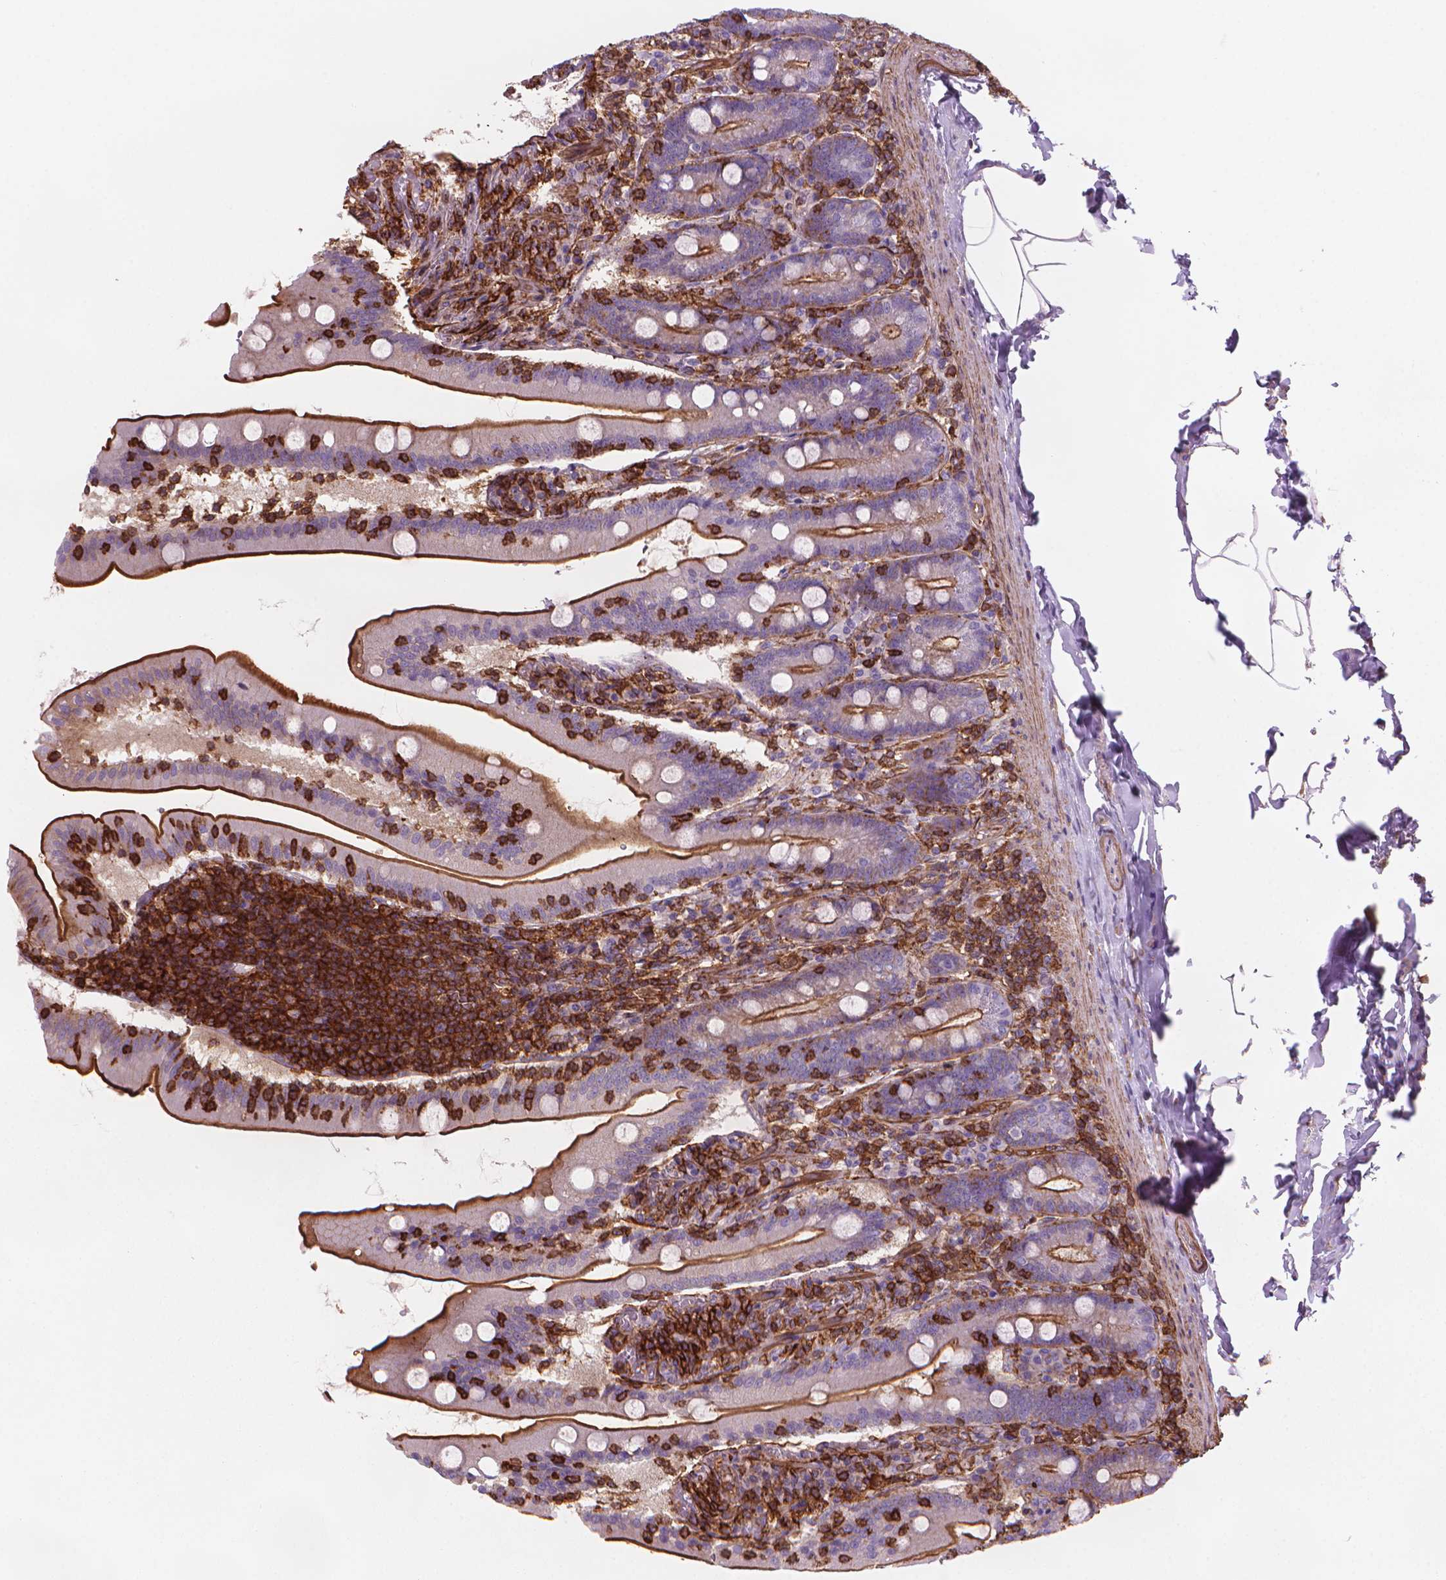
{"staining": {"intensity": "strong", "quantity": "25%-75%", "location": "cytoplasmic/membranous"}, "tissue": "small intestine", "cell_type": "Glandular cells", "image_type": "normal", "snomed": [{"axis": "morphology", "description": "Normal tissue, NOS"}, {"axis": "topography", "description": "Small intestine"}], "caption": "Protein staining by immunohistochemistry (IHC) demonstrates strong cytoplasmic/membranous staining in approximately 25%-75% of glandular cells in unremarkable small intestine.", "gene": "PATJ", "patient": {"sex": "male", "age": 37}}